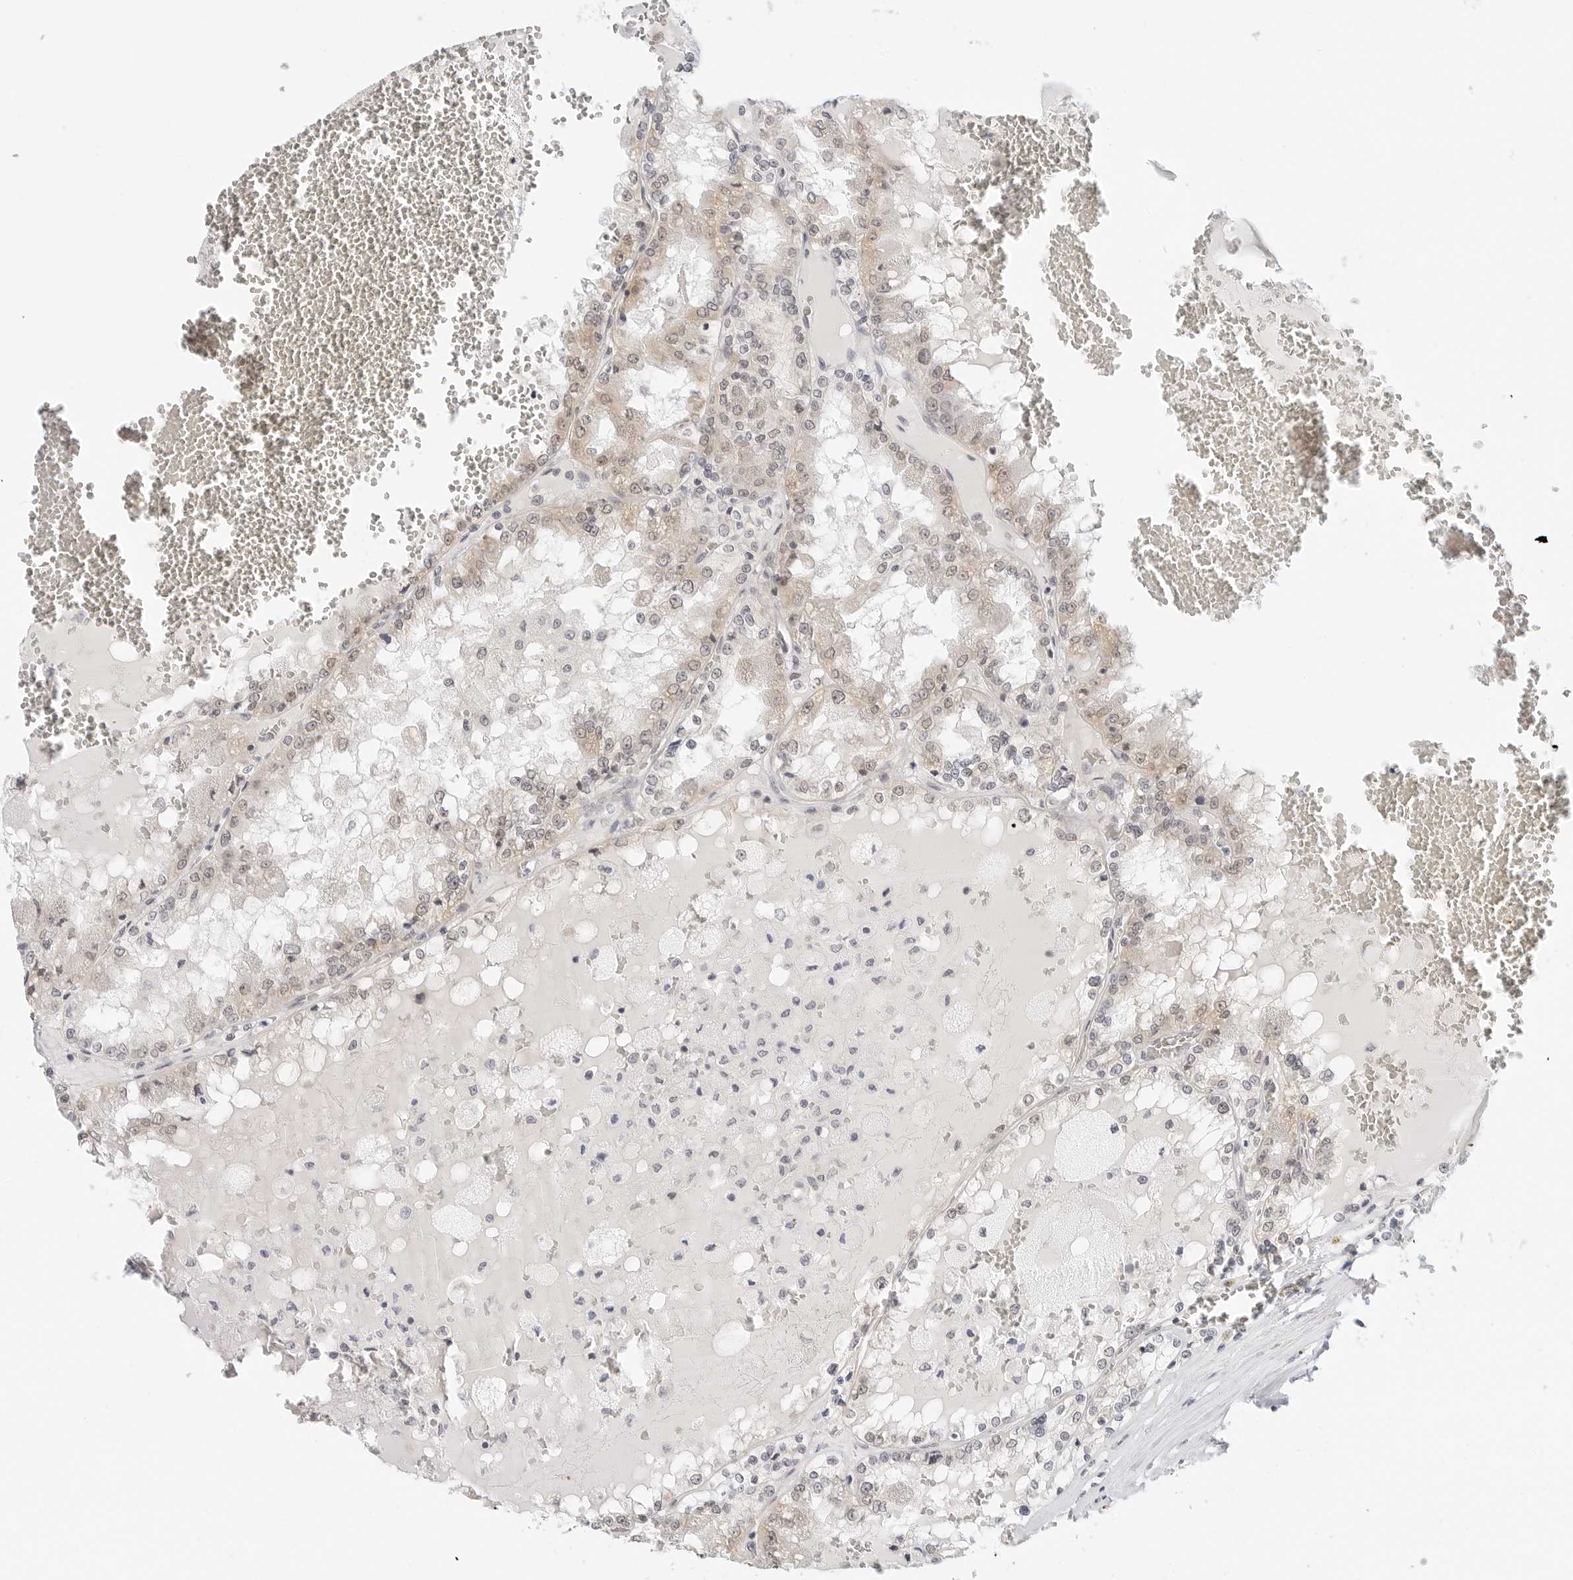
{"staining": {"intensity": "weak", "quantity": "25%-75%", "location": "cytoplasmic/membranous,nuclear"}, "tissue": "renal cancer", "cell_type": "Tumor cells", "image_type": "cancer", "snomed": [{"axis": "morphology", "description": "Adenocarcinoma, NOS"}, {"axis": "topography", "description": "Kidney"}], "caption": "This histopathology image displays IHC staining of human adenocarcinoma (renal), with low weak cytoplasmic/membranous and nuclear expression in about 25%-75% of tumor cells.", "gene": "TSEN2", "patient": {"sex": "female", "age": 56}}